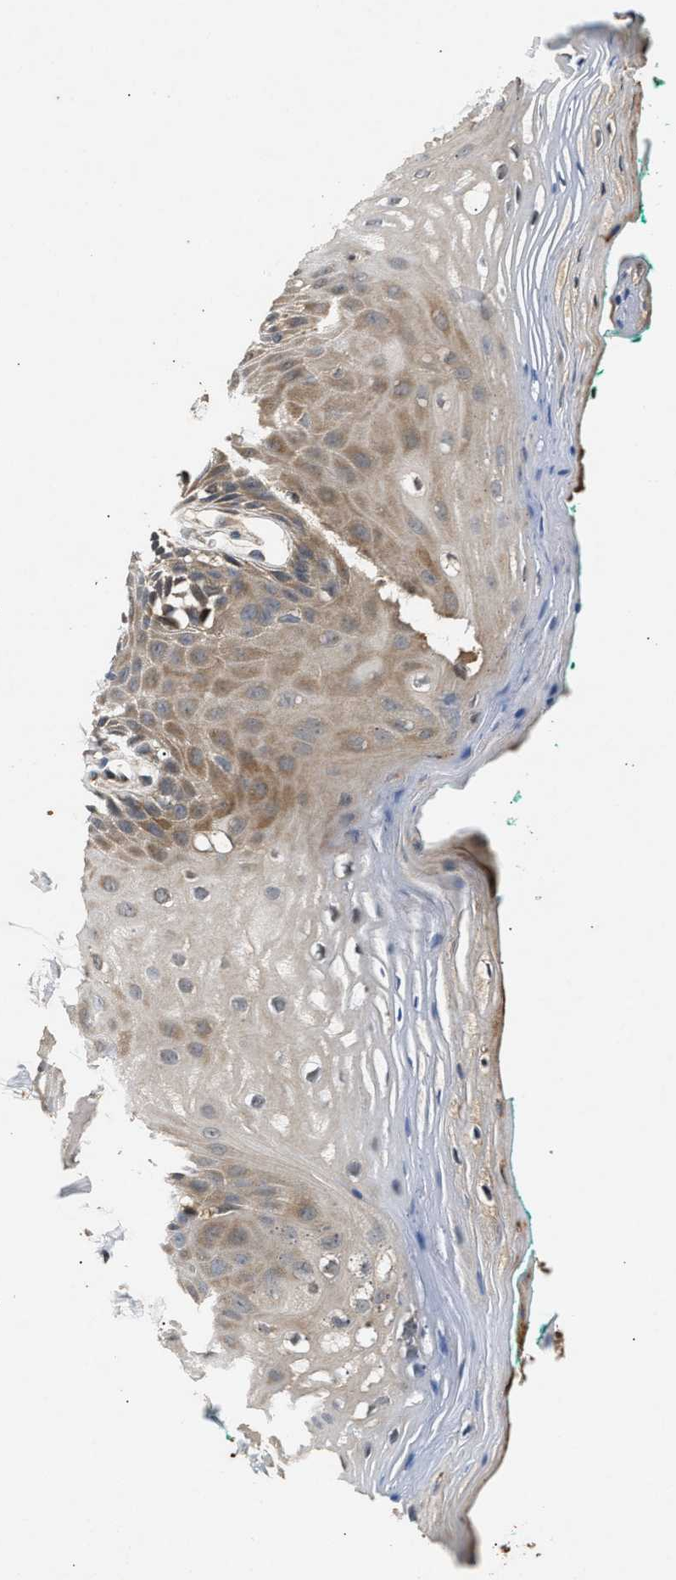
{"staining": {"intensity": "weak", "quantity": "<25%", "location": "cytoplasmic/membranous"}, "tissue": "oral mucosa", "cell_type": "Squamous epithelial cells", "image_type": "normal", "snomed": [{"axis": "morphology", "description": "Normal tissue, NOS"}, {"axis": "topography", "description": "Skeletal muscle"}, {"axis": "topography", "description": "Oral tissue"}, {"axis": "topography", "description": "Peripheral nerve tissue"}], "caption": "Immunohistochemical staining of unremarkable oral mucosa reveals no significant expression in squamous epithelial cells.", "gene": "CHUK", "patient": {"sex": "female", "age": 84}}